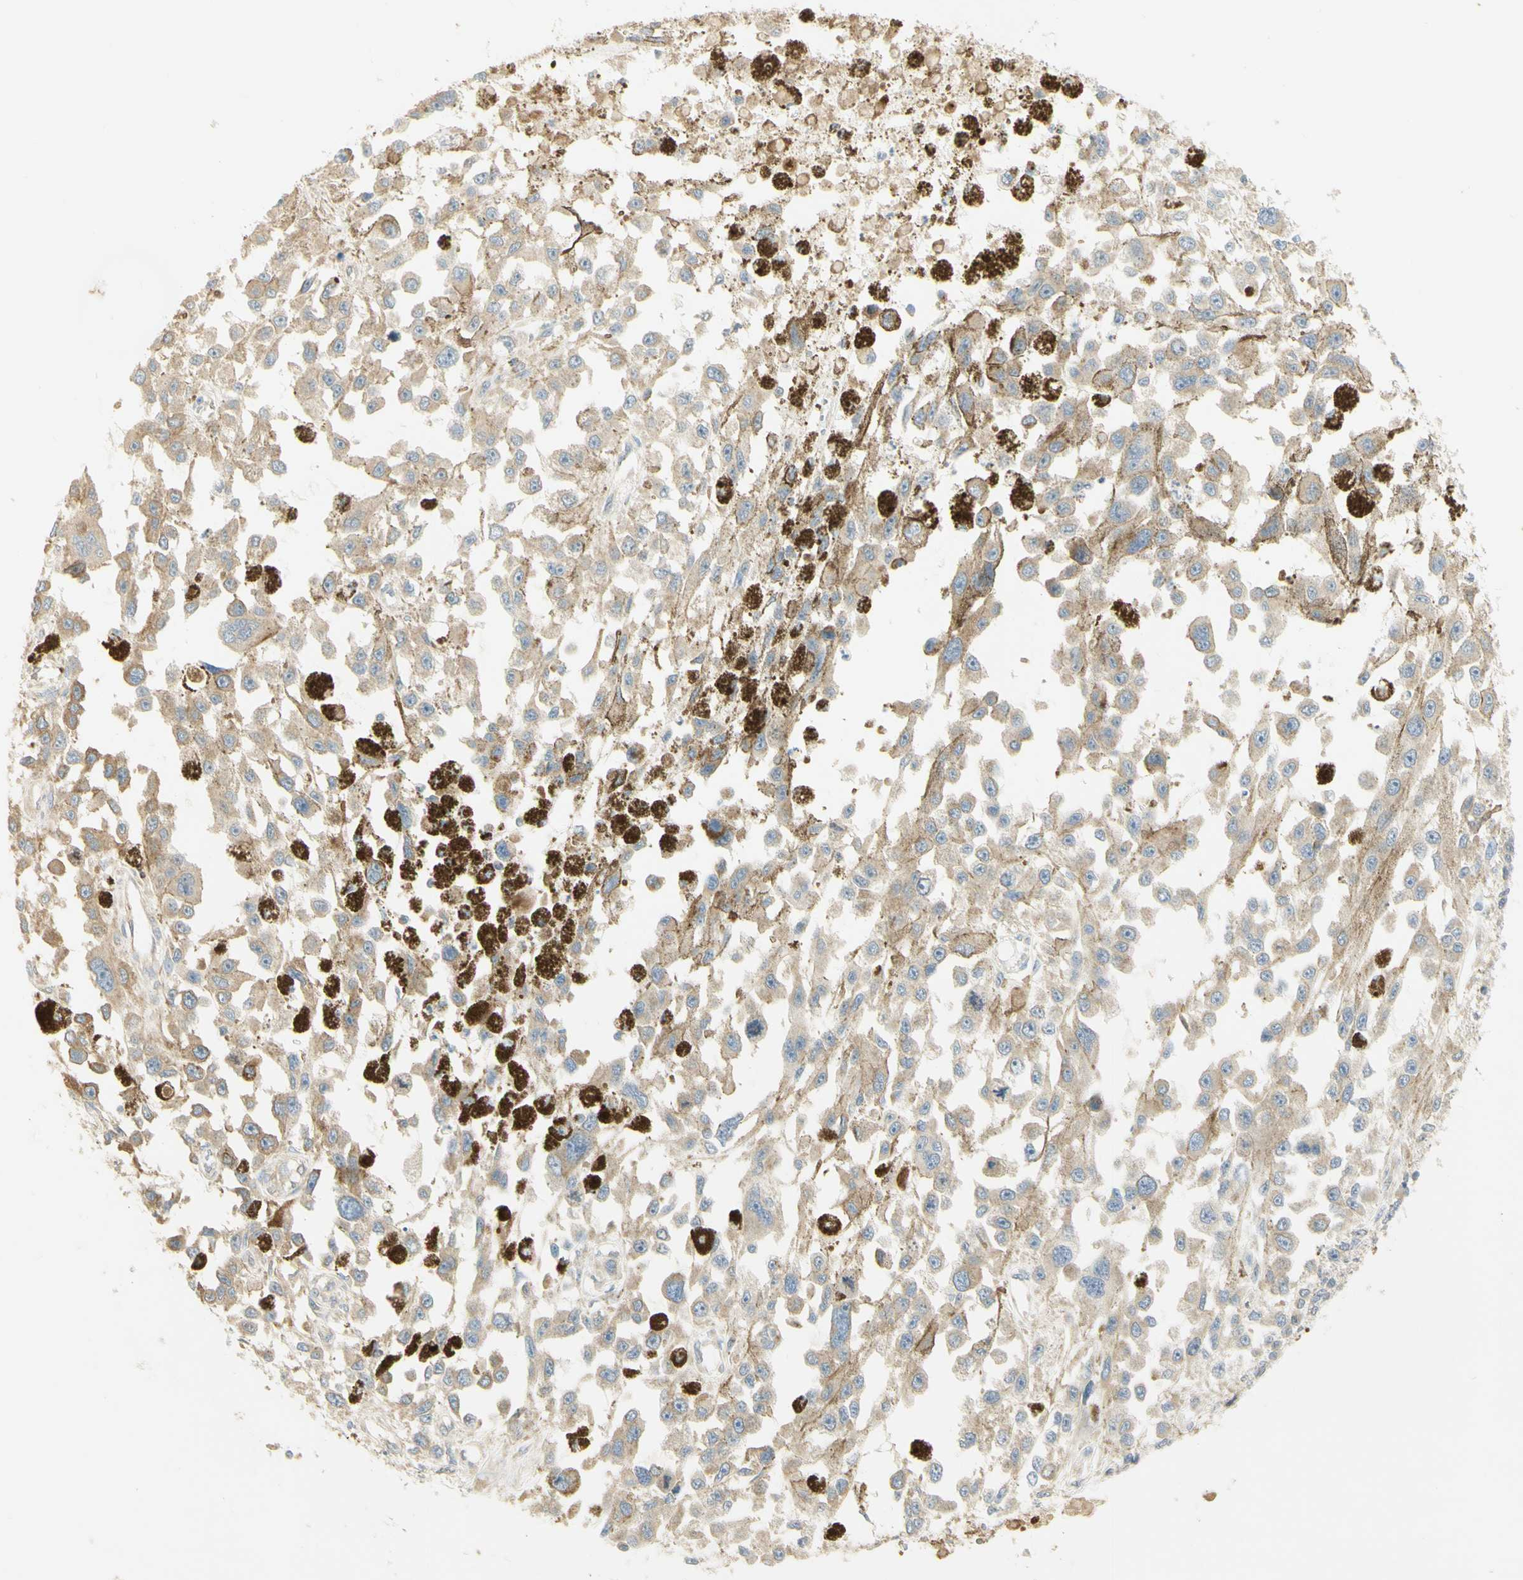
{"staining": {"intensity": "weak", "quantity": ">75%", "location": "cytoplasmic/membranous"}, "tissue": "melanoma", "cell_type": "Tumor cells", "image_type": "cancer", "snomed": [{"axis": "morphology", "description": "Malignant melanoma, Metastatic site"}, {"axis": "topography", "description": "Lymph node"}], "caption": "Malignant melanoma (metastatic site) tissue exhibits weak cytoplasmic/membranous expression in approximately >75% of tumor cells, visualized by immunohistochemistry. (DAB (3,3'-diaminobenzidine) = brown stain, brightfield microscopy at high magnification).", "gene": "KIF11", "patient": {"sex": "male", "age": 59}}